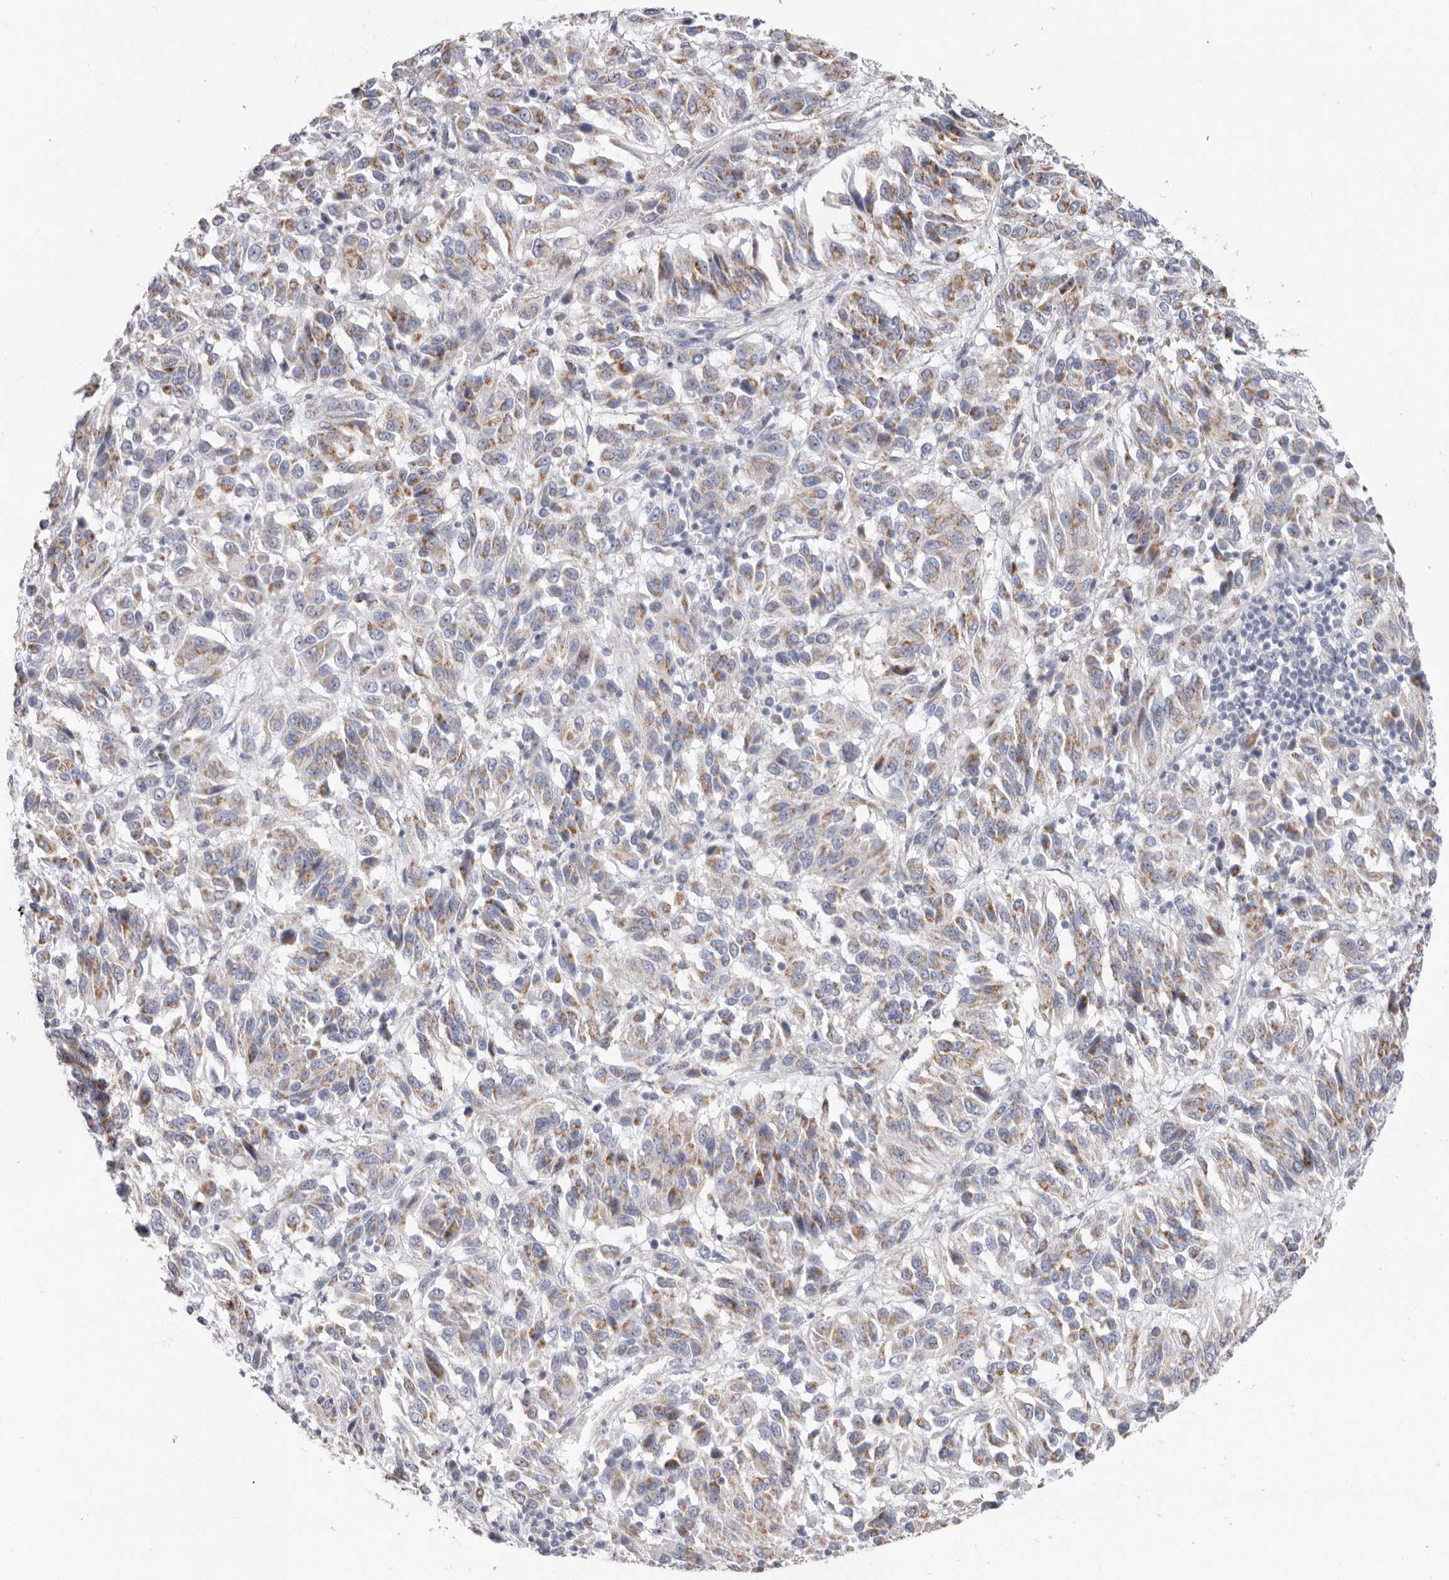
{"staining": {"intensity": "moderate", "quantity": "25%-75%", "location": "cytoplasmic/membranous"}, "tissue": "melanoma", "cell_type": "Tumor cells", "image_type": "cancer", "snomed": [{"axis": "morphology", "description": "Malignant melanoma, Metastatic site"}, {"axis": "topography", "description": "Lung"}], "caption": "IHC histopathology image of human melanoma stained for a protein (brown), which shows medium levels of moderate cytoplasmic/membranous expression in approximately 25%-75% of tumor cells.", "gene": "RSPO2", "patient": {"sex": "male", "age": 64}}